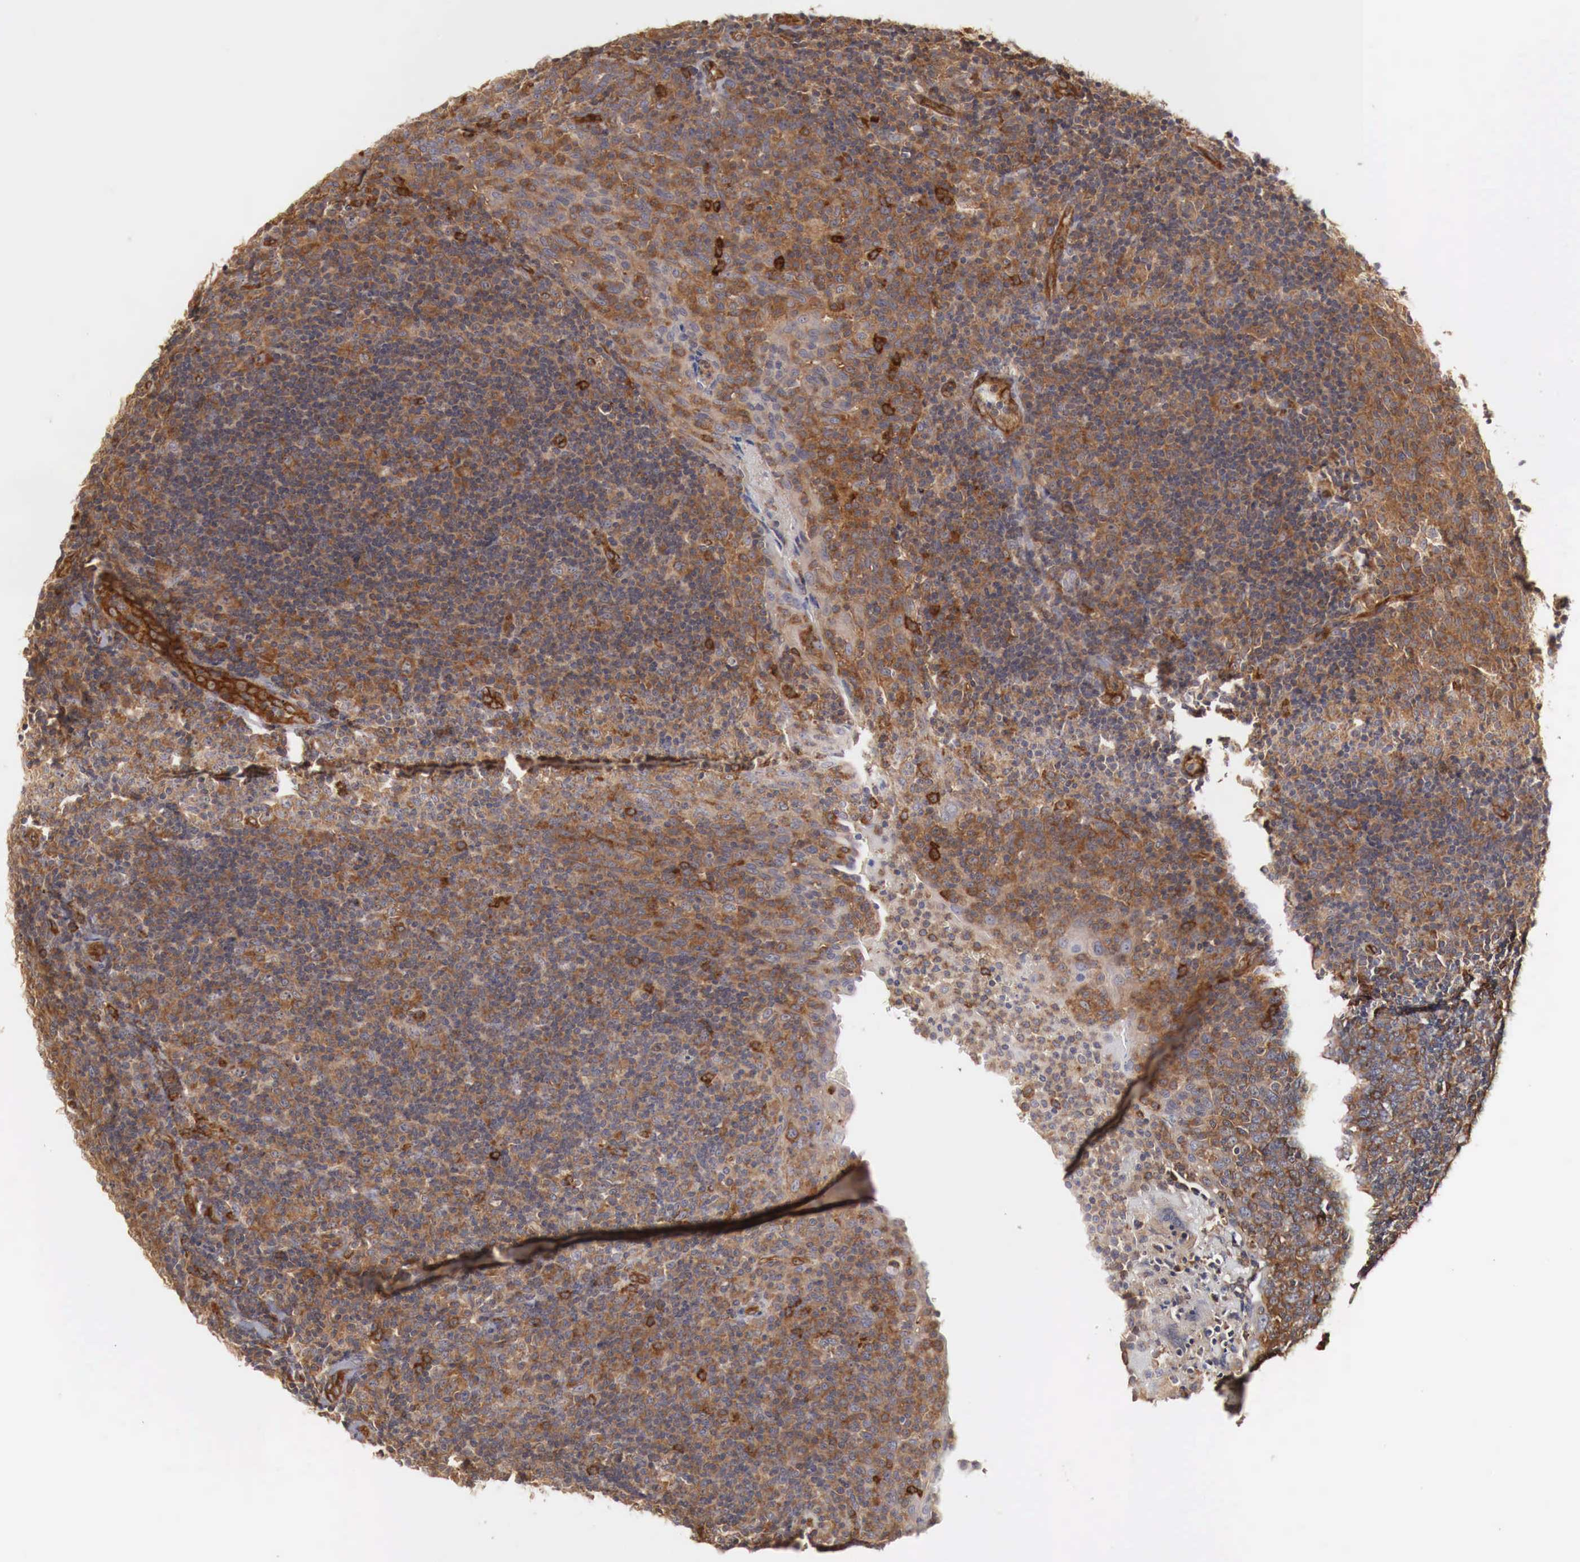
{"staining": {"intensity": "moderate", "quantity": ">75%", "location": "cytoplasmic/membranous"}, "tissue": "tonsil", "cell_type": "Germinal center cells", "image_type": "normal", "snomed": [{"axis": "morphology", "description": "Normal tissue, NOS"}, {"axis": "topography", "description": "Tonsil"}], "caption": "Protein staining by immunohistochemistry (IHC) exhibits moderate cytoplasmic/membranous expression in approximately >75% of germinal center cells in benign tonsil.", "gene": "ARMCX4", "patient": {"sex": "female", "age": 3}}